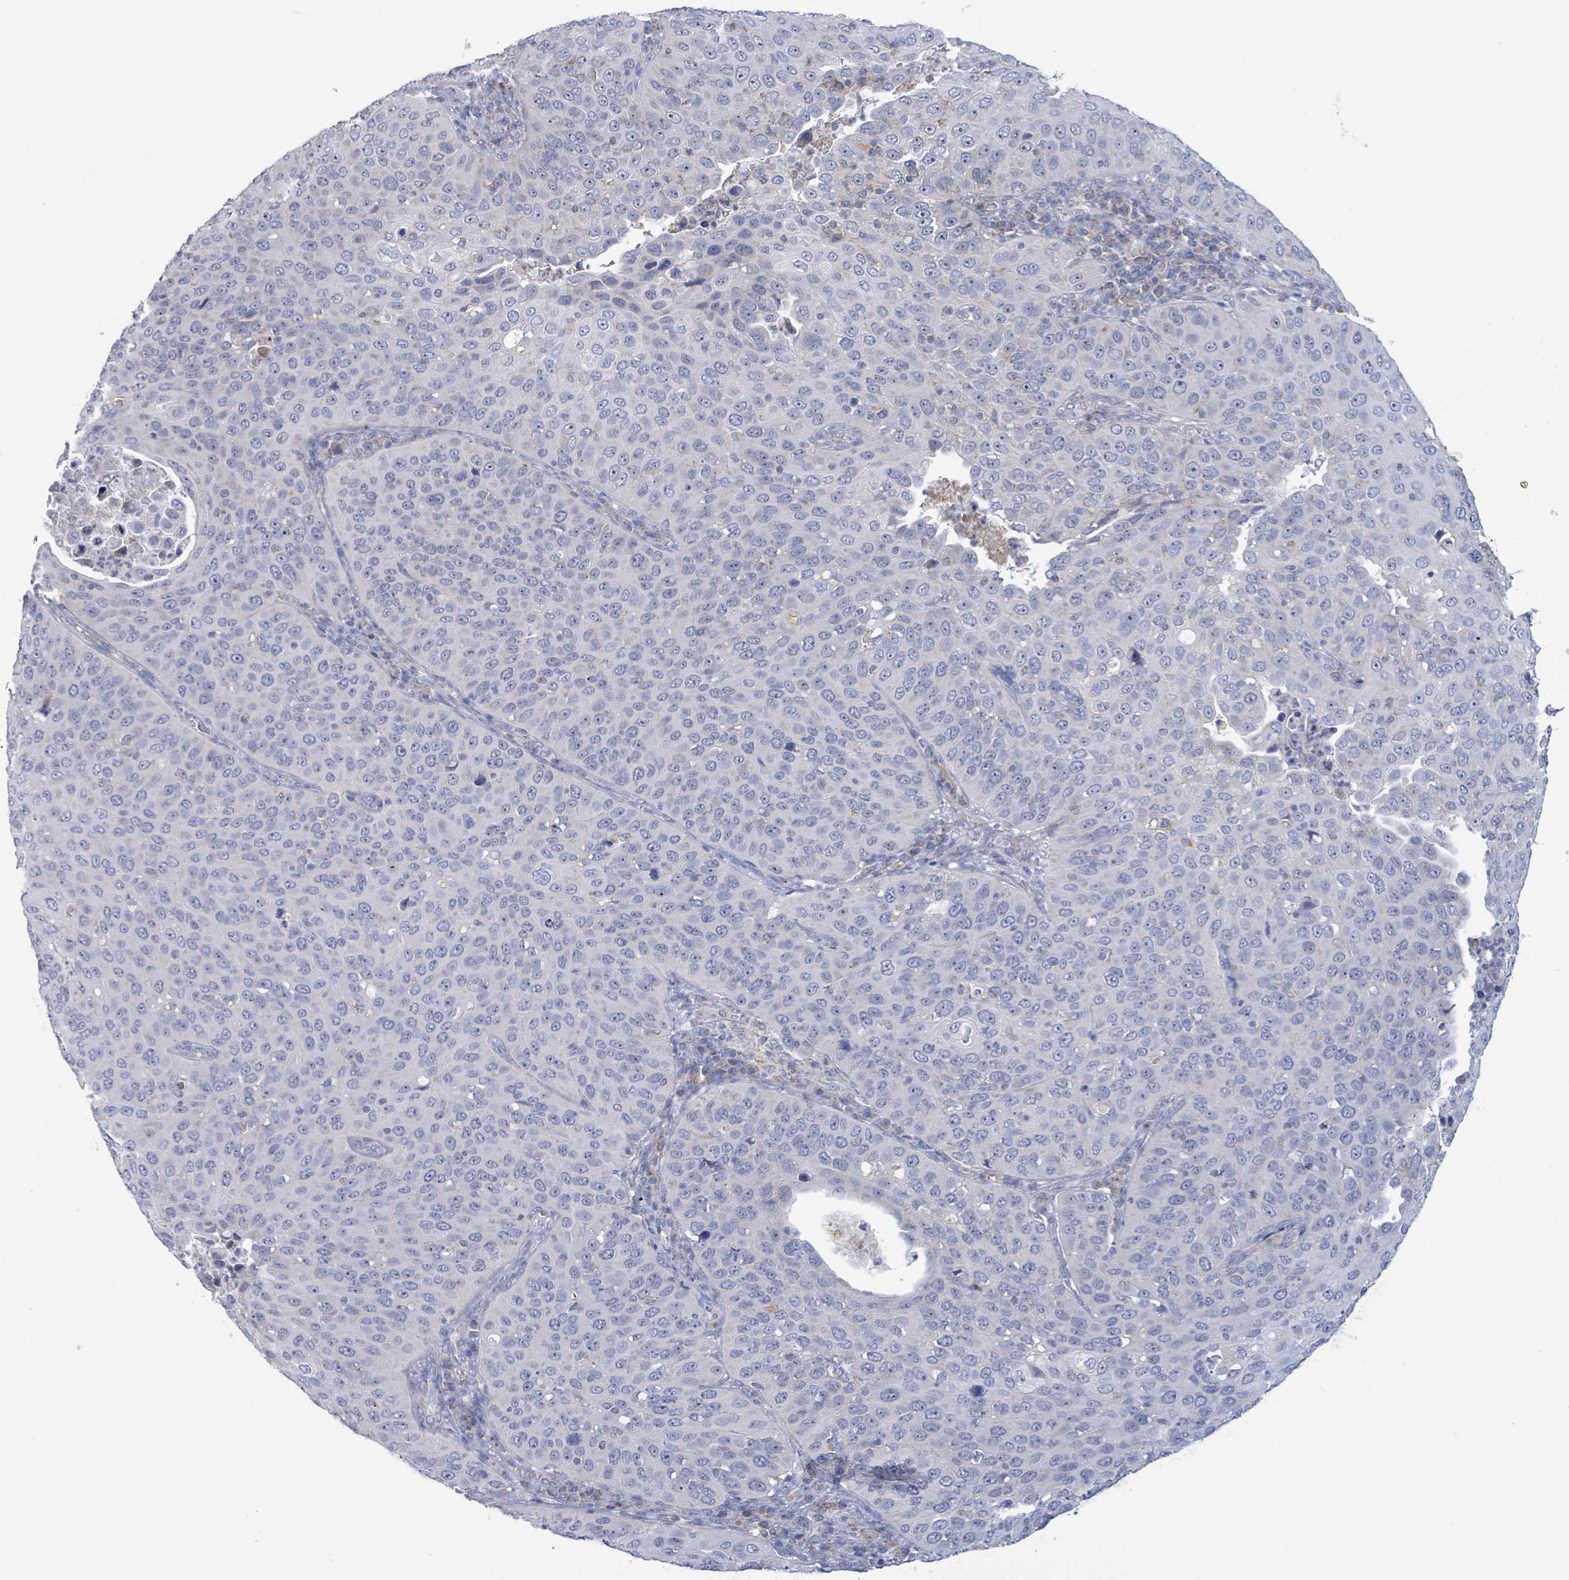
{"staining": {"intensity": "negative", "quantity": "none", "location": "none"}, "tissue": "cervical cancer", "cell_type": "Tumor cells", "image_type": "cancer", "snomed": [{"axis": "morphology", "description": "Squamous cell carcinoma, NOS"}, {"axis": "topography", "description": "Cervix"}], "caption": "An image of human cervical cancer (squamous cell carcinoma) is negative for staining in tumor cells. (DAB immunohistochemistry with hematoxylin counter stain).", "gene": "AKR1C4", "patient": {"sex": "female", "age": 36}}